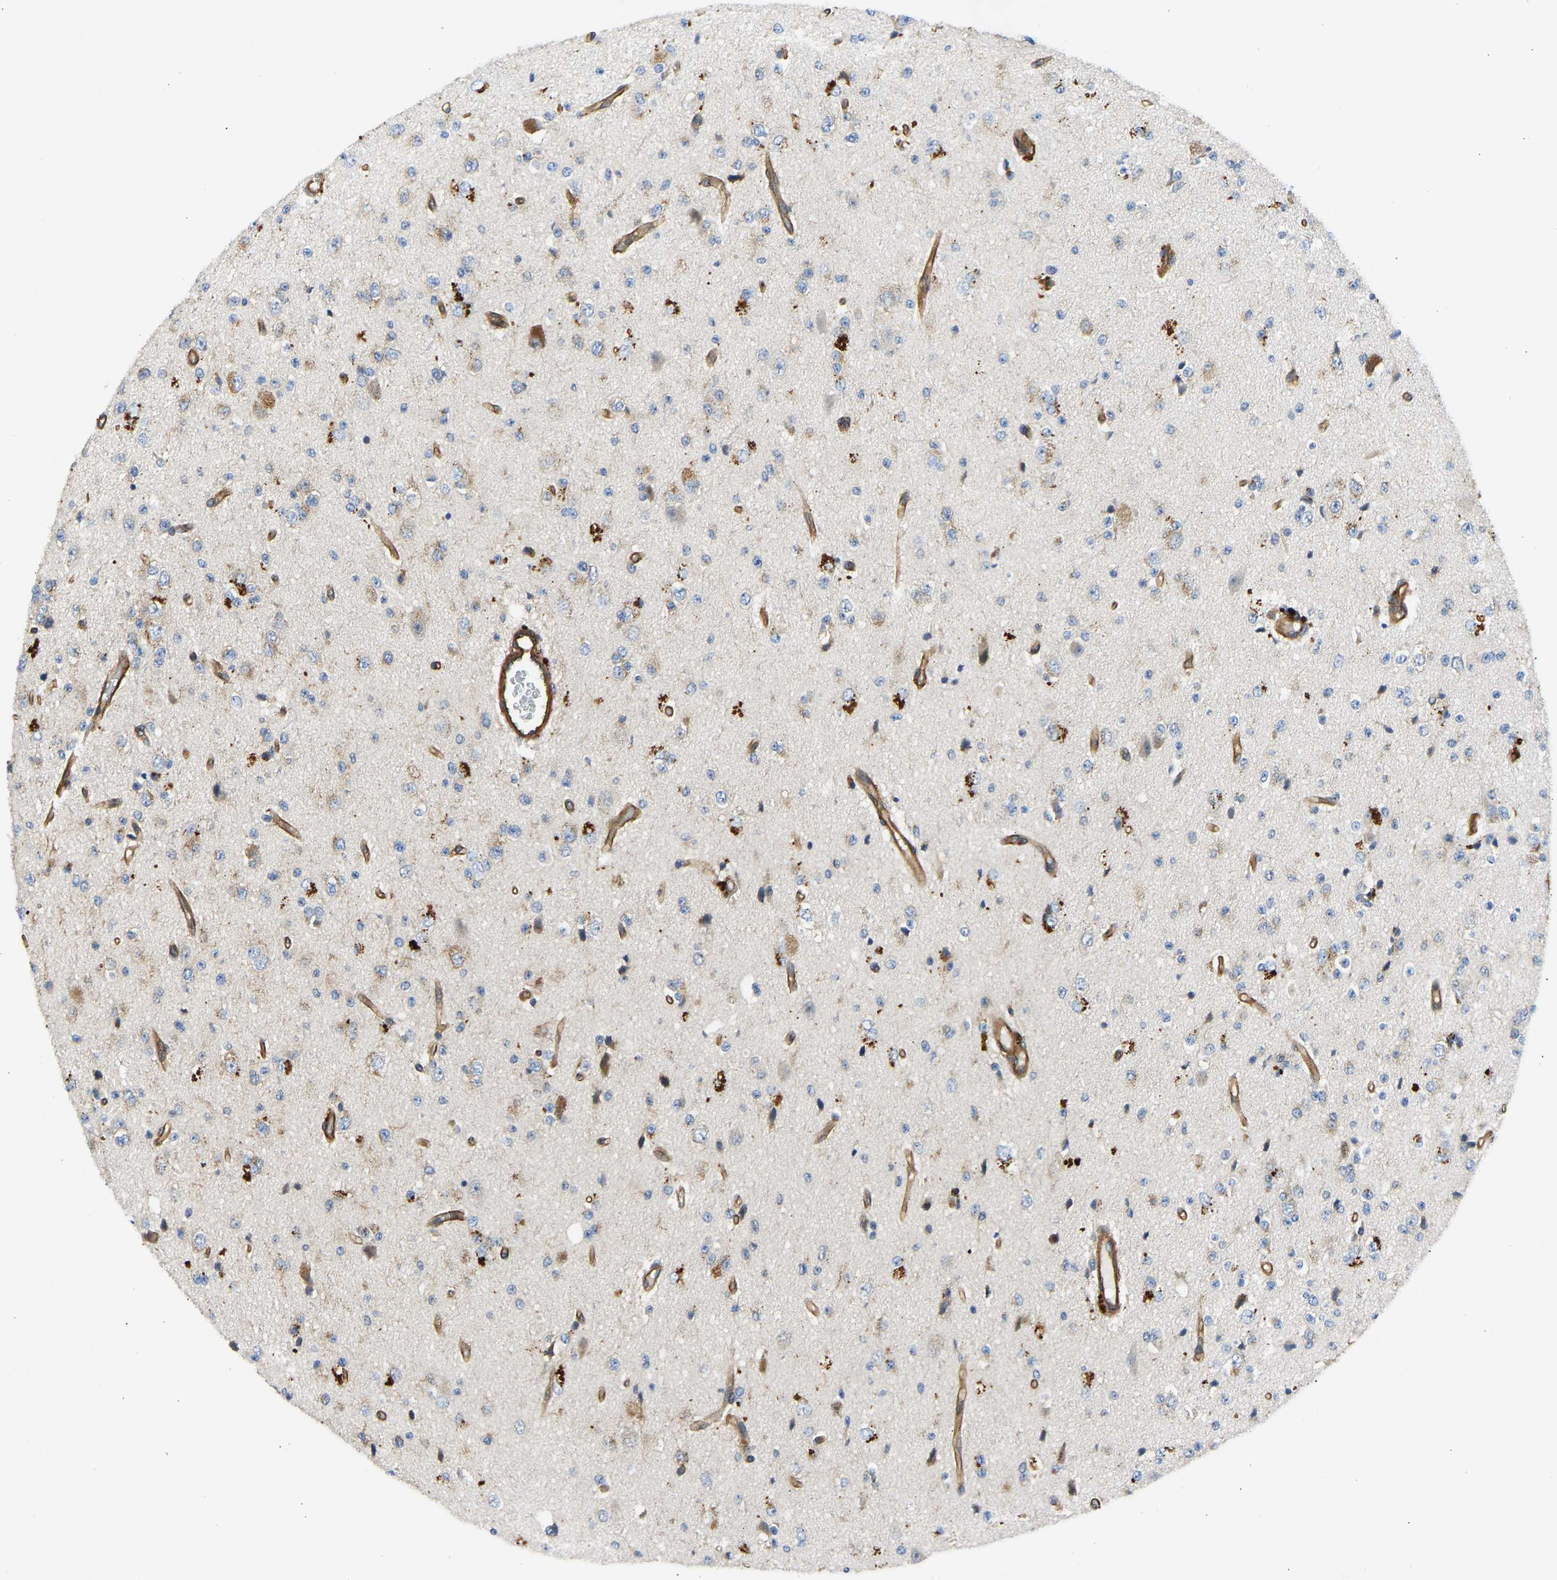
{"staining": {"intensity": "moderate", "quantity": "25%-75%", "location": "cytoplasmic/membranous"}, "tissue": "glioma", "cell_type": "Tumor cells", "image_type": "cancer", "snomed": [{"axis": "morphology", "description": "Glioma, malignant, High grade"}, {"axis": "topography", "description": "pancreas cauda"}], "caption": "Human malignant high-grade glioma stained for a protein (brown) demonstrates moderate cytoplasmic/membranous positive expression in approximately 25%-75% of tumor cells.", "gene": "MYO1C", "patient": {"sex": "male", "age": 60}}